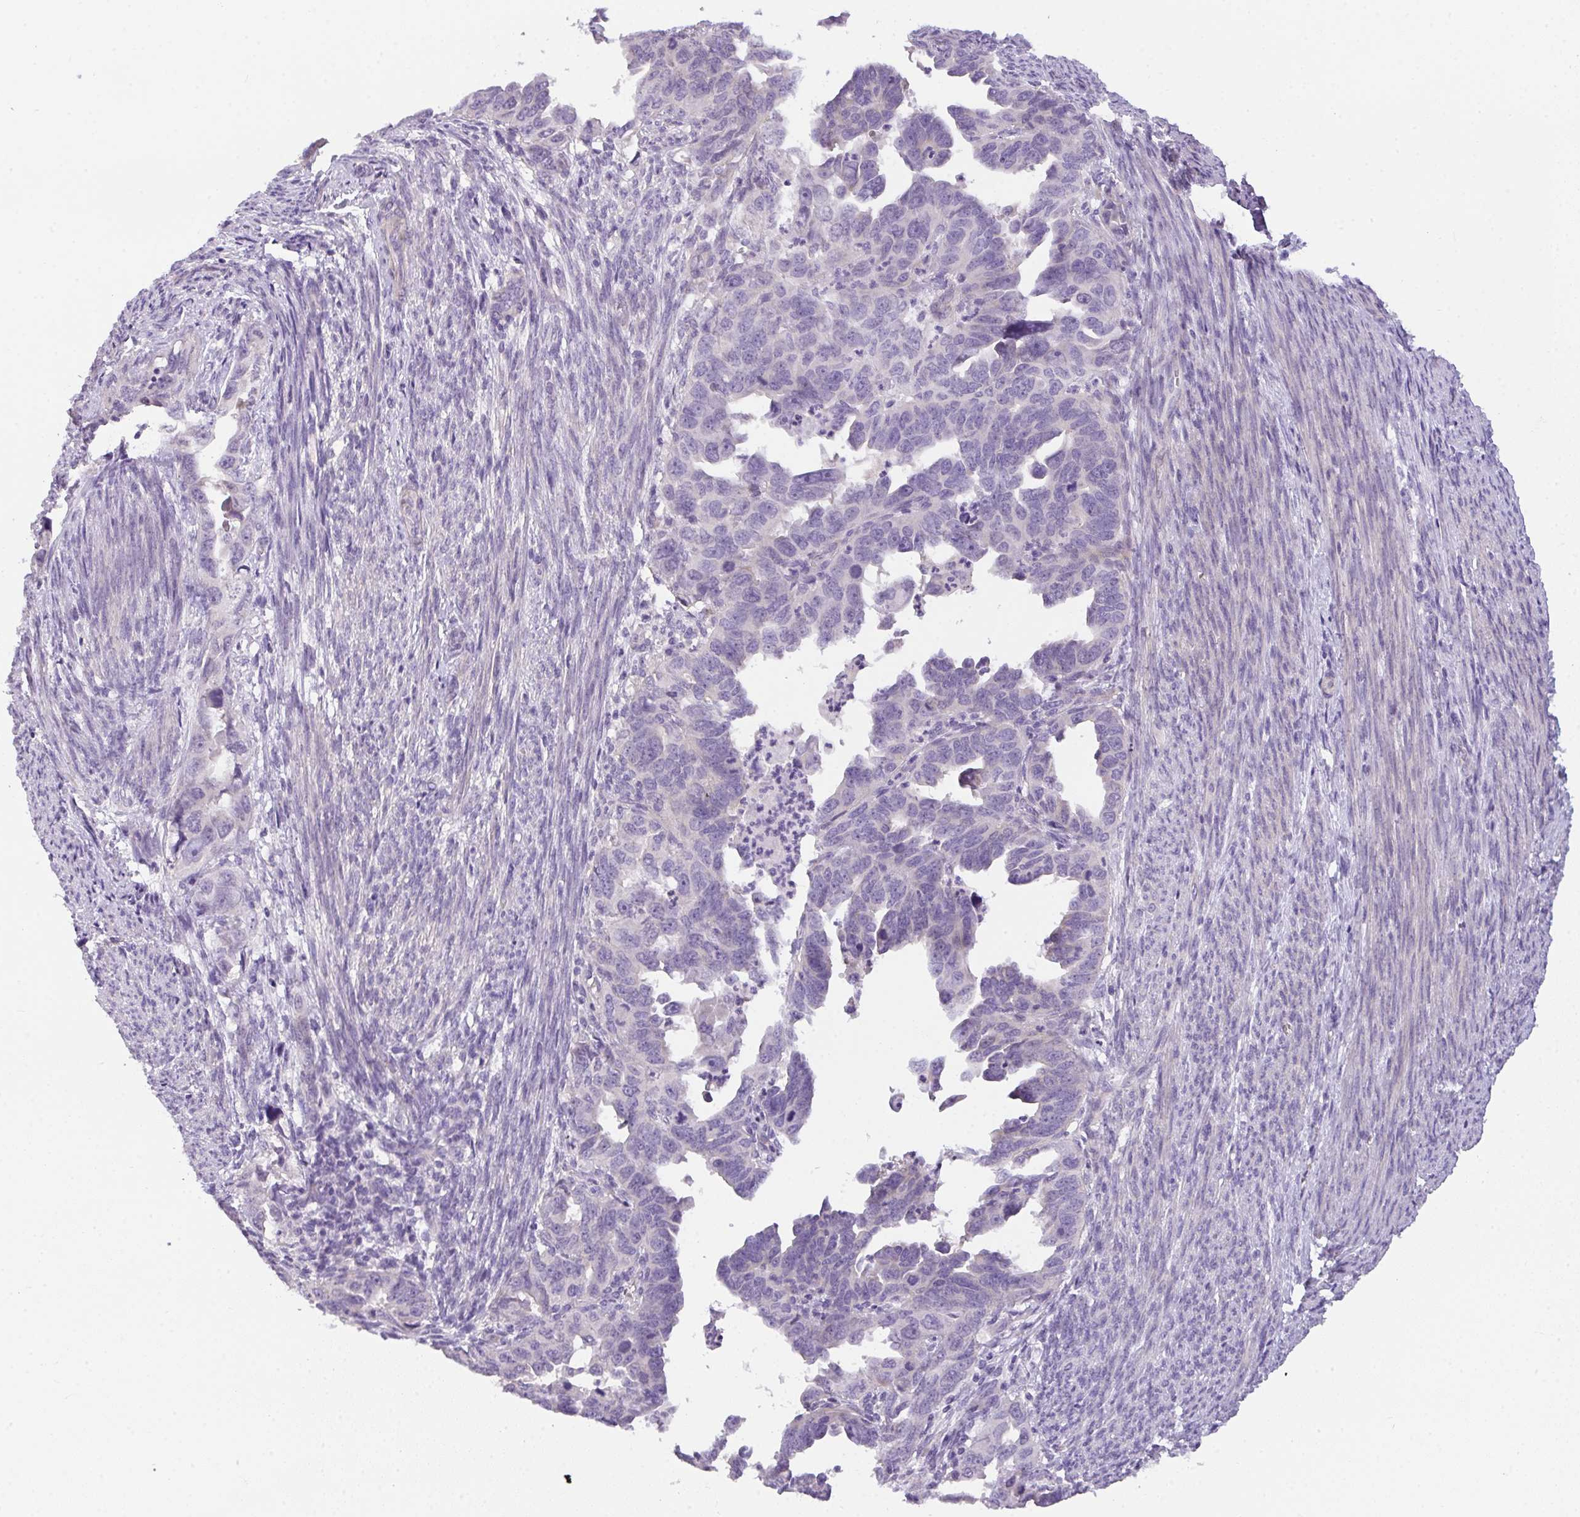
{"staining": {"intensity": "negative", "quantity": "none", "location": "none"}, "tissue": "endometrial cancer", "cell_type": "Tumor cells", "image_type": "cancer", "snomed": [{"axis": "morphology", "description": "Adenocarcinoma, NOS"}, {"axis": "topography", "description": "Endometrium"}], "caption": "The IHC image has no significant expression in tumor cells of endometrial cancer tissue.", "gene": "FILIP1", "patient": {"sex": "female", "age": 65}}